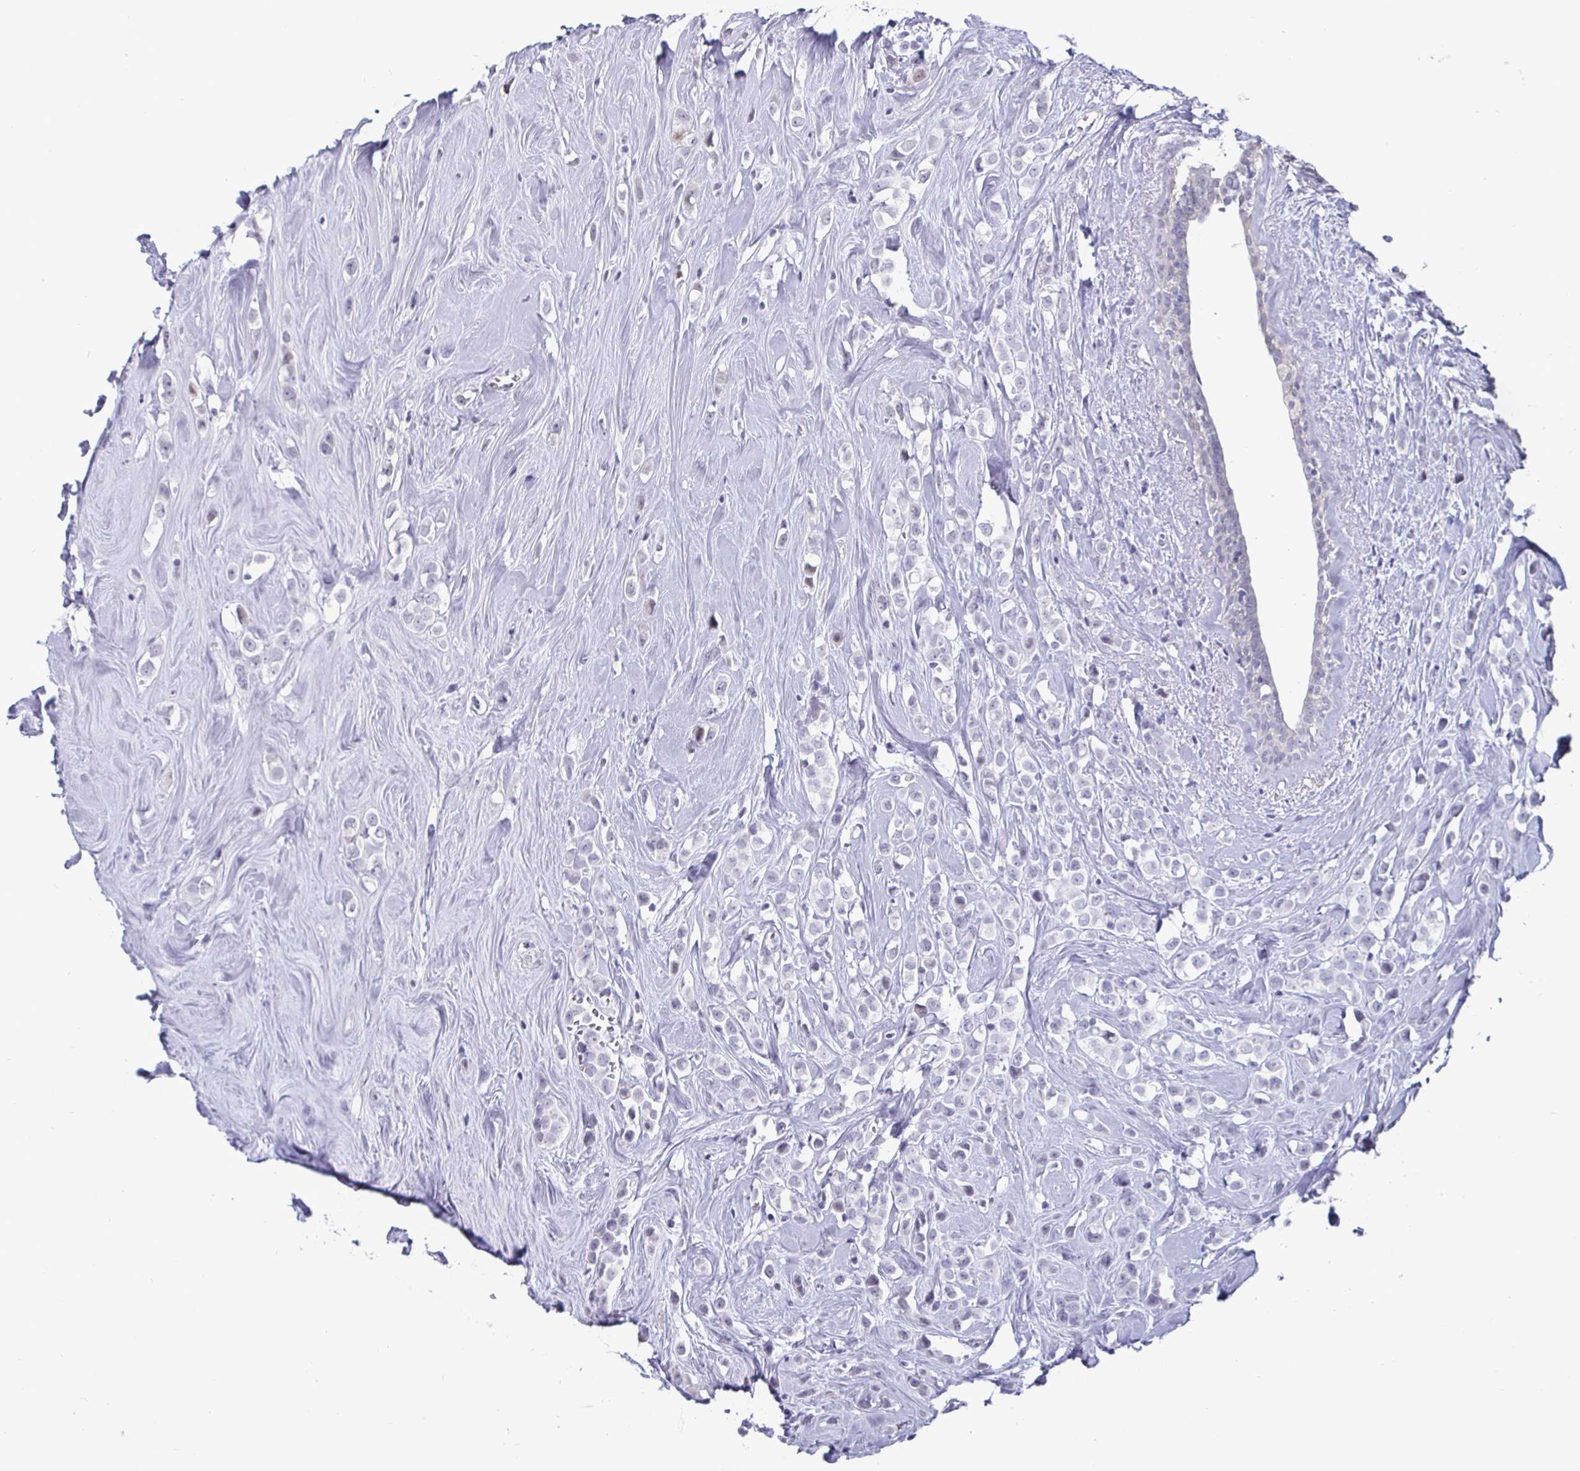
{"staining": {"intensity": "negative", "quantity": "none", "location": "none"}, "tissue": "breast cancer", "cell_type": "Tumor cells", "image_type": "cancer", "snomed": [{"axis": "morphology", "description": "Duct carcinoma"}, {"axis": "topography", "description": "Breast"}], "caption": "High magnification brightfield microscopy of breast infiltrating ductal carcinoma stained with DAB (brown) and counterstained with hematoxylin (blue): tumor cells show no significant positivity.", "gene": "OOSP2", "patient": {"sex": "female", "age": 80}}